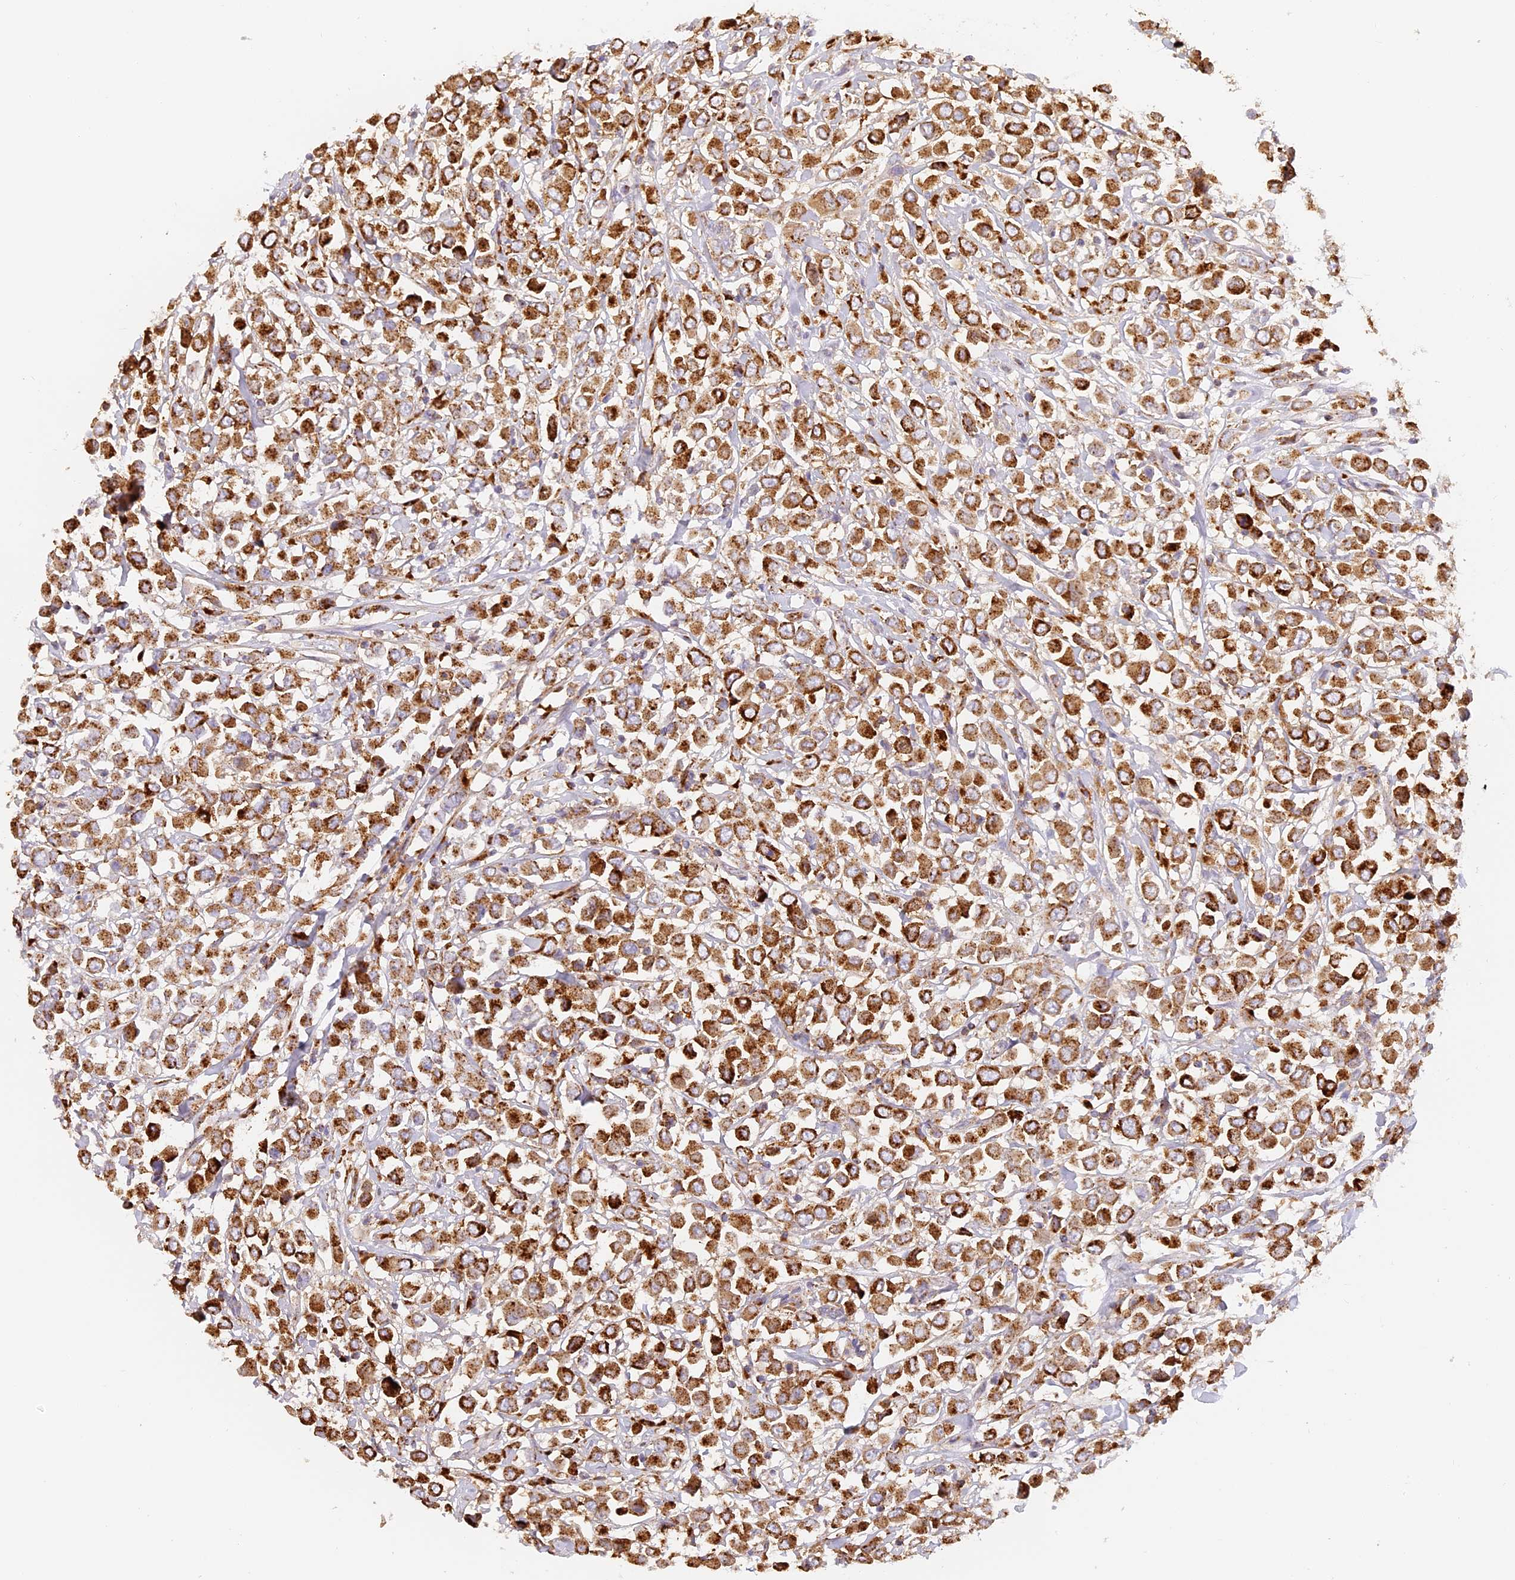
{"staining": {"intensity": "strong", "quantity": ">75%", "location": "cytoplasmic/membranous"}, "tissue": "breast cancer", "cell_type": "Tumor cells", "image_type": "cancer", "snomed": [{"axis": "morphology", "description": "Duct carcinoma"}, {"axis": "topography", "description": "Breast"}], "caption": "Immunohistochemical staining of breast cancer (intraductal carcinoma) shows high levels of strong cytoplasmic/membranous protein positivity in approximately >75% of tumor cells.", "gene": "LAMP2", "patient": {"sex": "female", "age": 61}}